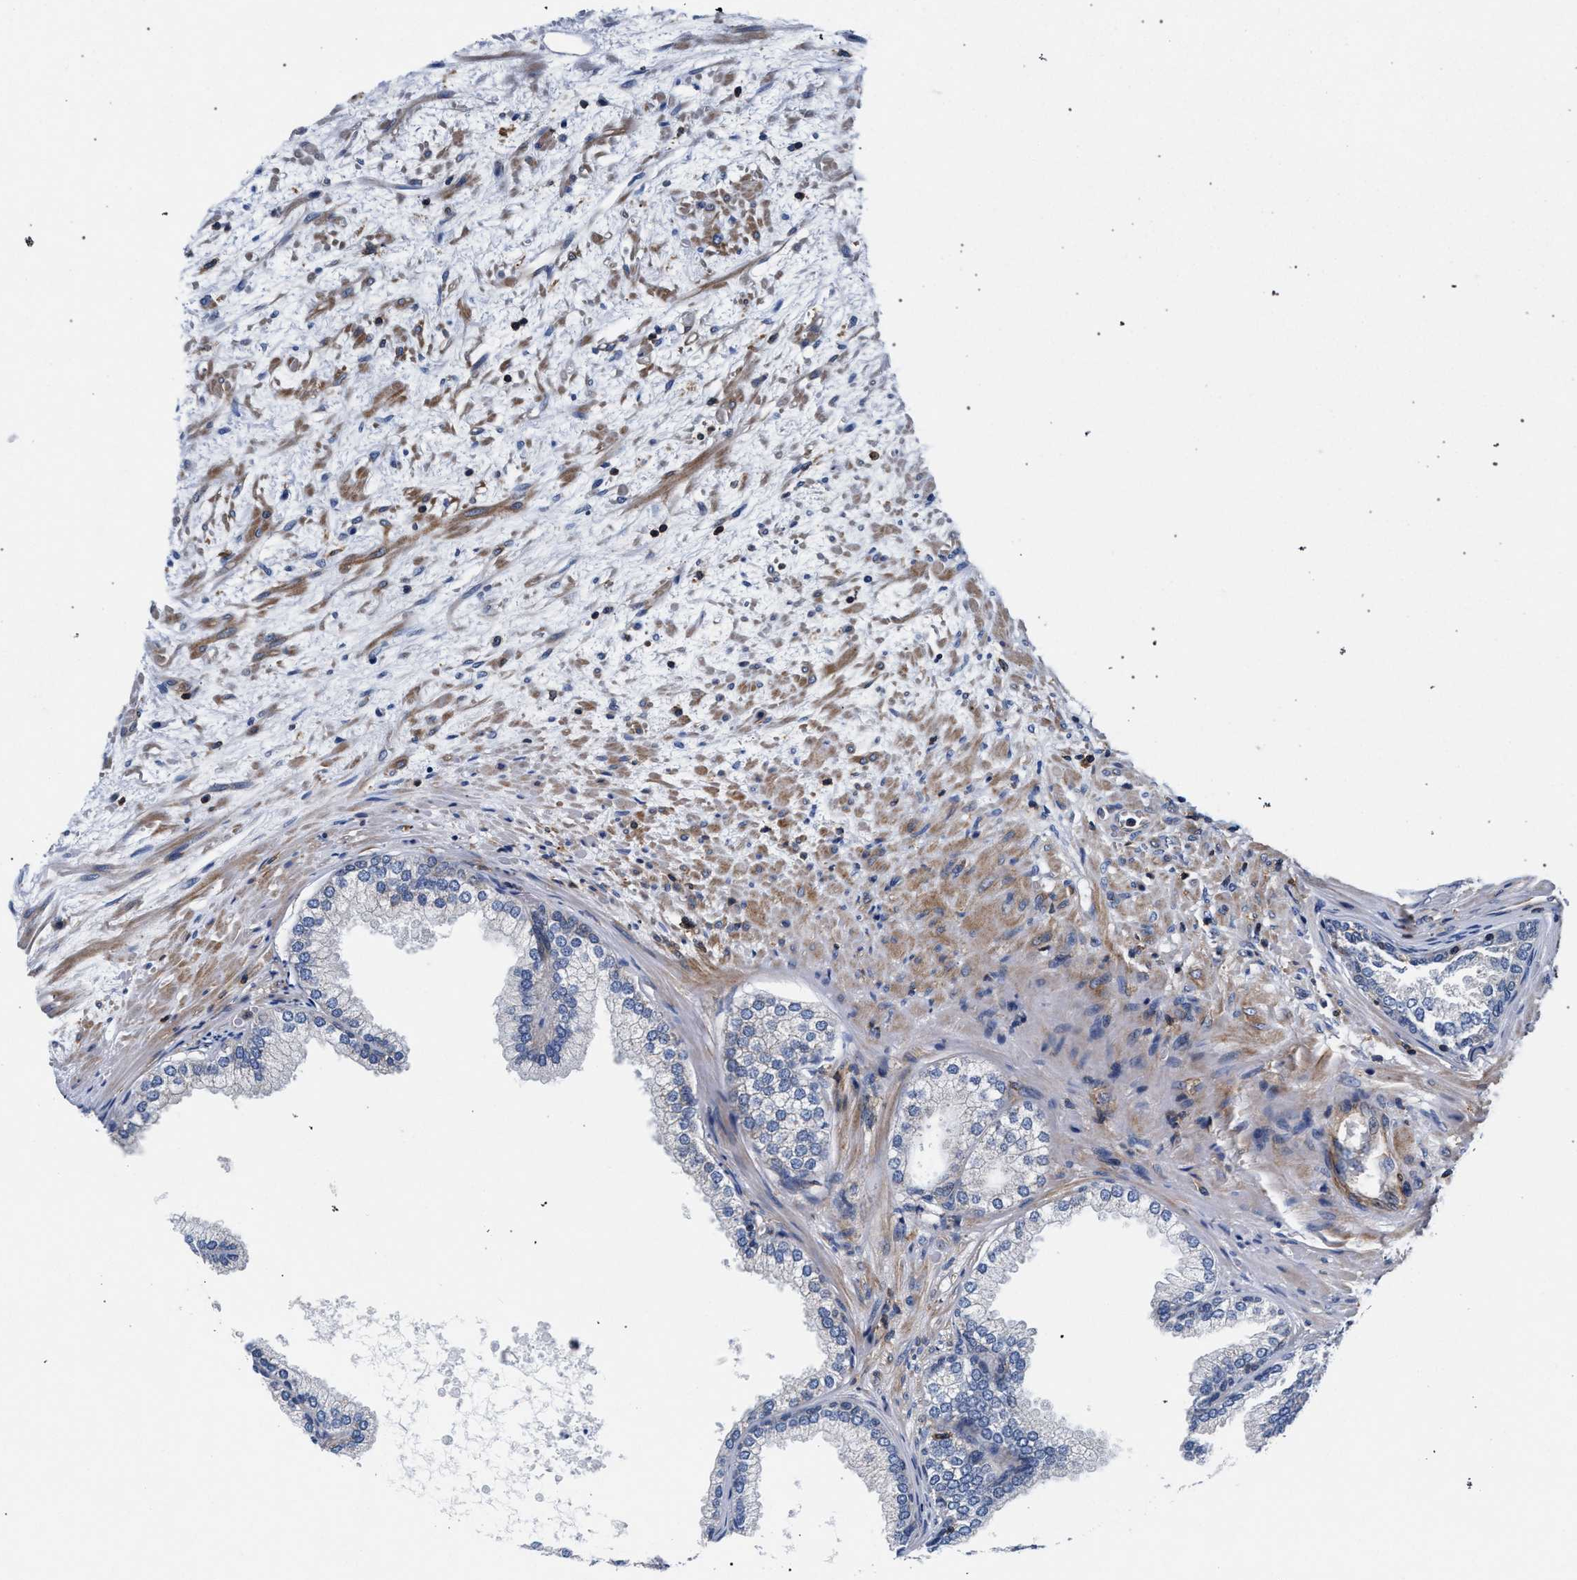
{"staining": {"intensity": "negative", "quantity": "none", "location": "none"}, "tissue": "prostate", "cell_type": "Glandular cells", "image_type": "normal", "snomed": [{"axis": "morphology", "description": "Normal tissue, NOS"}, {"axis": "topography", "description": "Prostate"}], "caption": "Immunohistochemistry (IHC) histopathology image of unremarkable prostate: human prostate stained with DAB shows no significant protein expression in glandular cells.", "gene": "LASP1", "patient": {"sex": "male", "age": 76}}